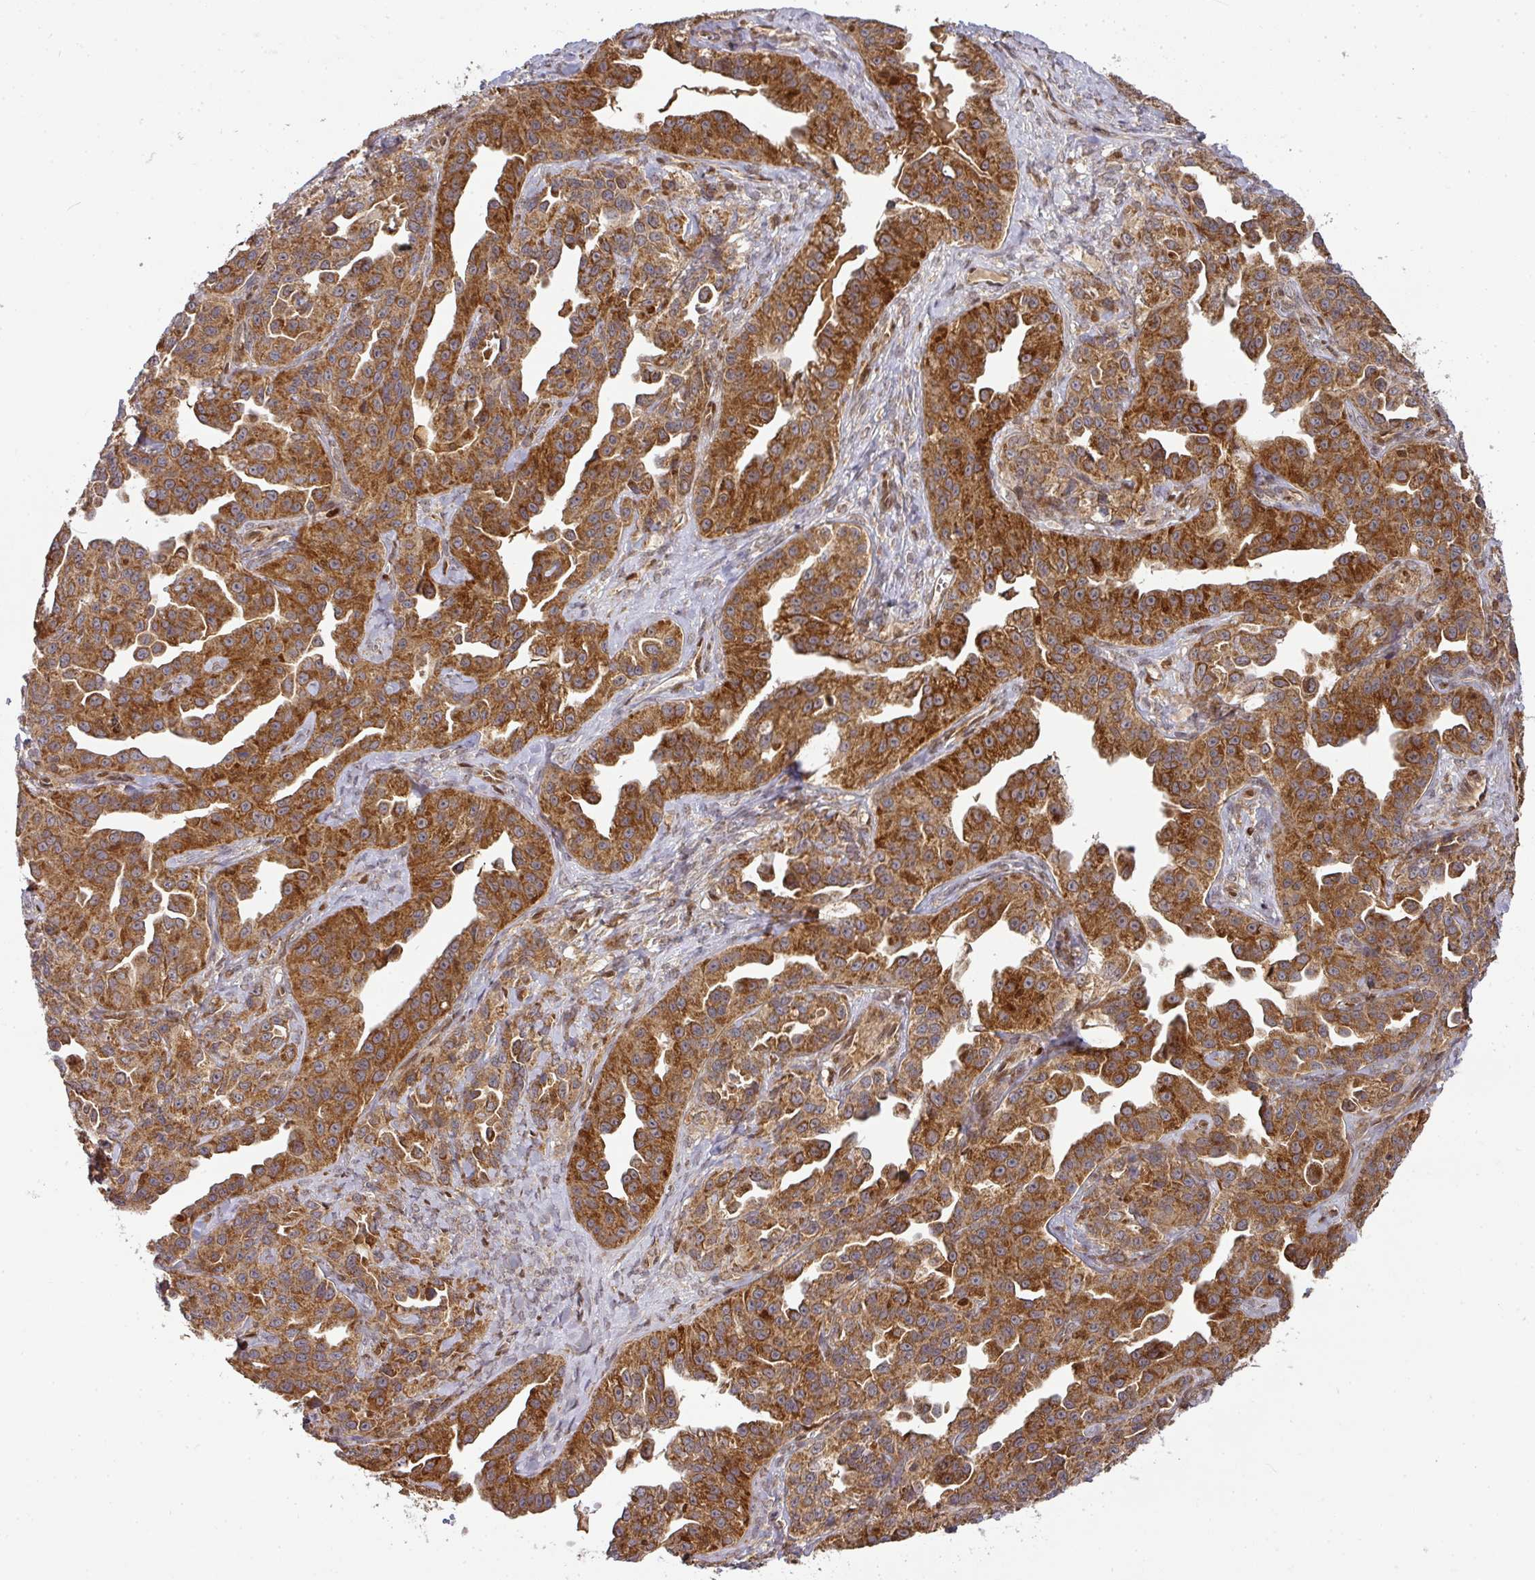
{"staining": {"intensity": "strong", "quantity": ">75%", "location": "cytoplasmic/membranous"}, "tissue": "ovarian cancer", "cell_type": "Tumor cells", "image_type": "cancer", "snomed": [{"axis": "morphology", "description": "Cystadenocarcinoma, serous, NOS"}, {"axis": "topography", "description": "Ovary"}], "caption": "Protein expression by IHC demonstrates strong cytoplasmic/membranous positivity in about >75% of tumor cells in serous cystadenocarcinoma (ovarian).", "gene": "MALSU1", "patient": {"sex": "female", "age": 75}}